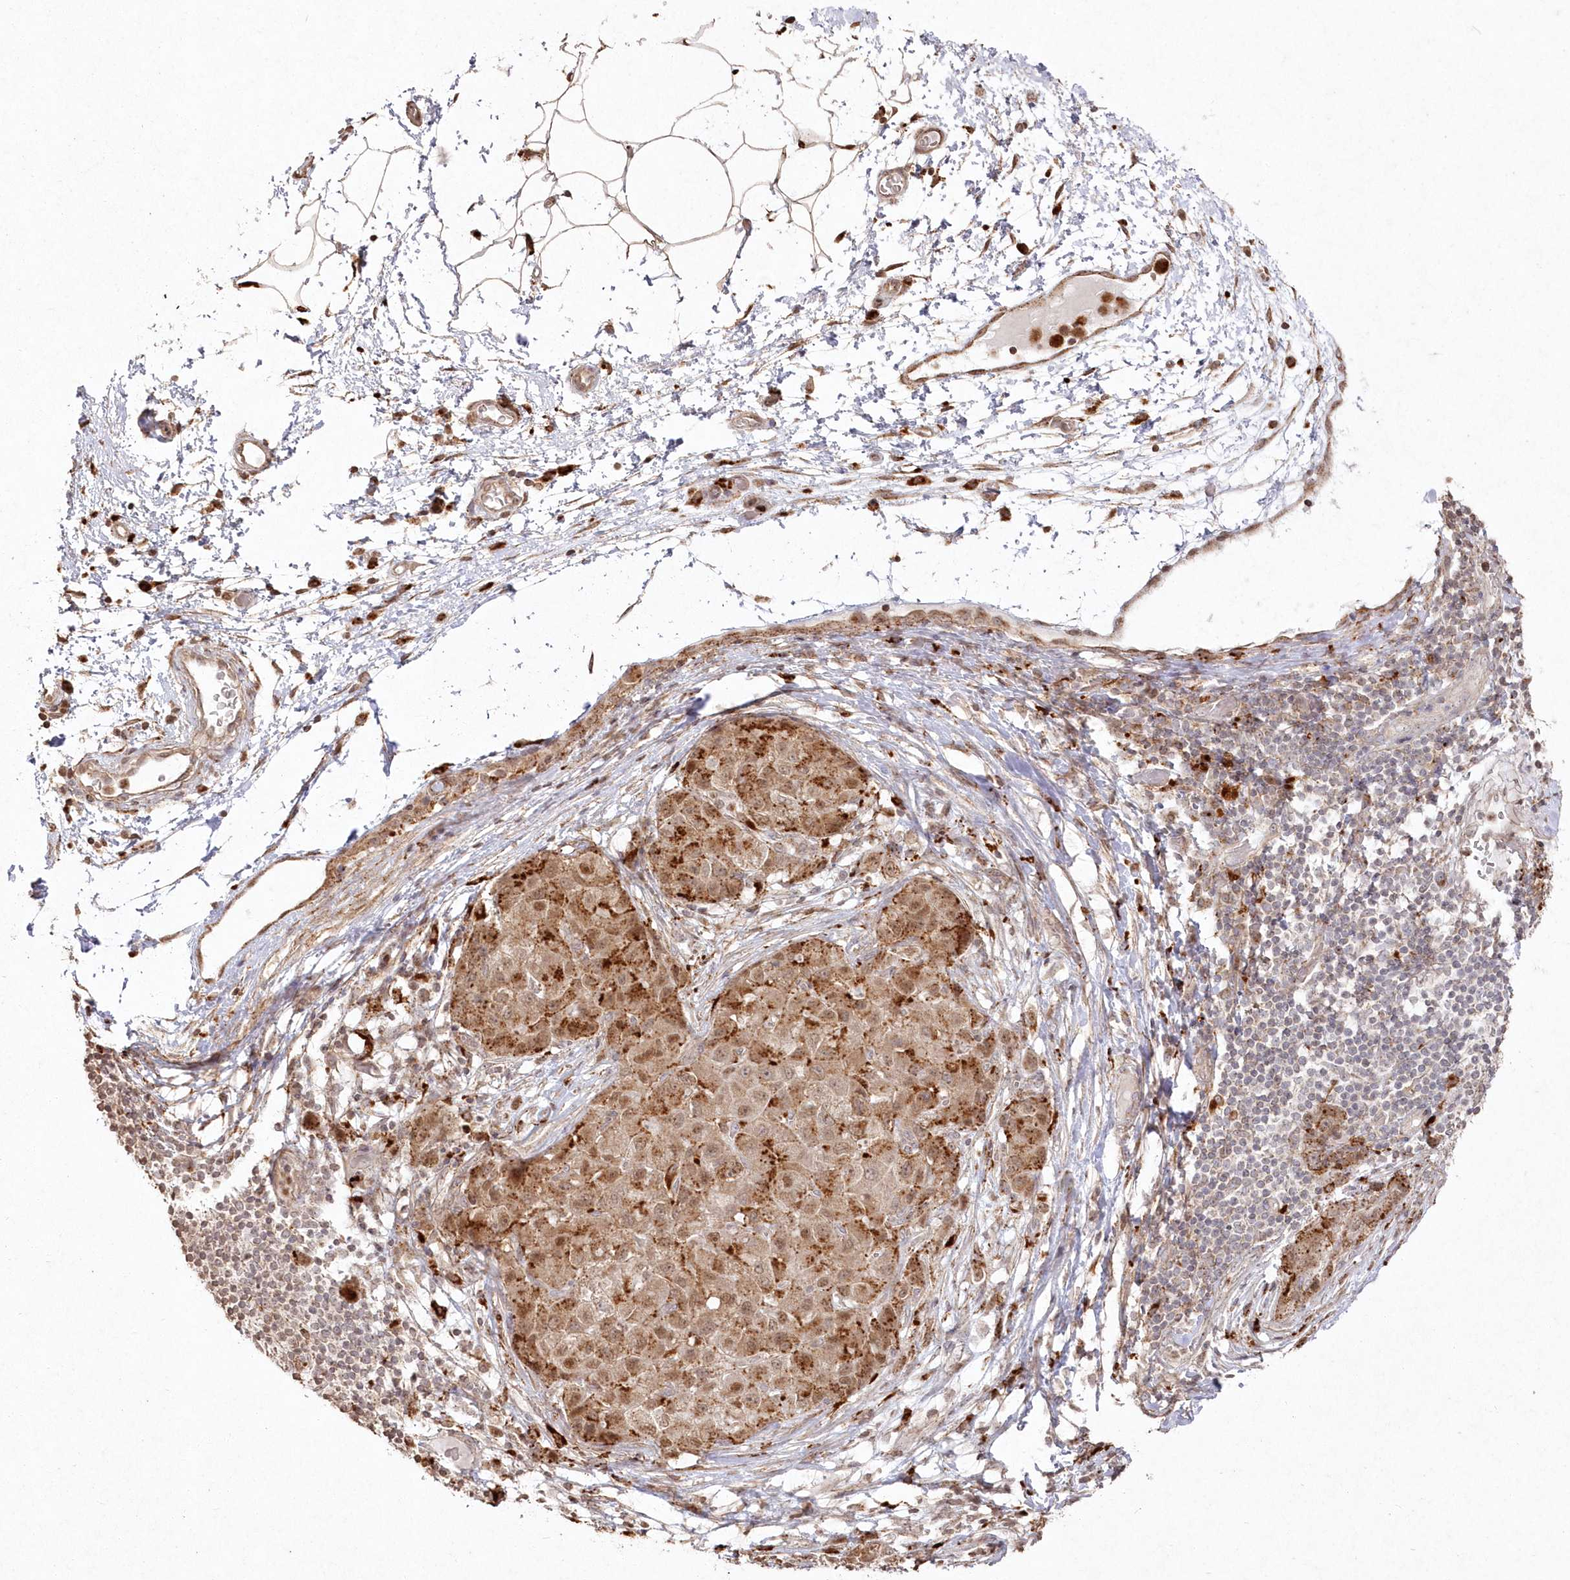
{"staining": {"intensity": "moderate", "quantity": ">75%", "location": "cytoplasmic/membranous,nuclear"}, "tissue": "liver cancer", "cell_type": "Tumor cells", "image_type": "cancer", "snomed": [{"axis": "morphology", "description": "Carcinoma, Hepatocellular, NOS"}, {"axis": "topography", "description": "Liver"}], "caption": "IHC histopathology image of human liver cancer (hepatocellular carcinoma) stained for a protein (brown), which shows medium levels of moderate cytoplasmic/membranous and nuclear expression in approximately >75% of tumor cells.", "gene": "ARSB", "patient": {"sex": "male", "age": 80}}